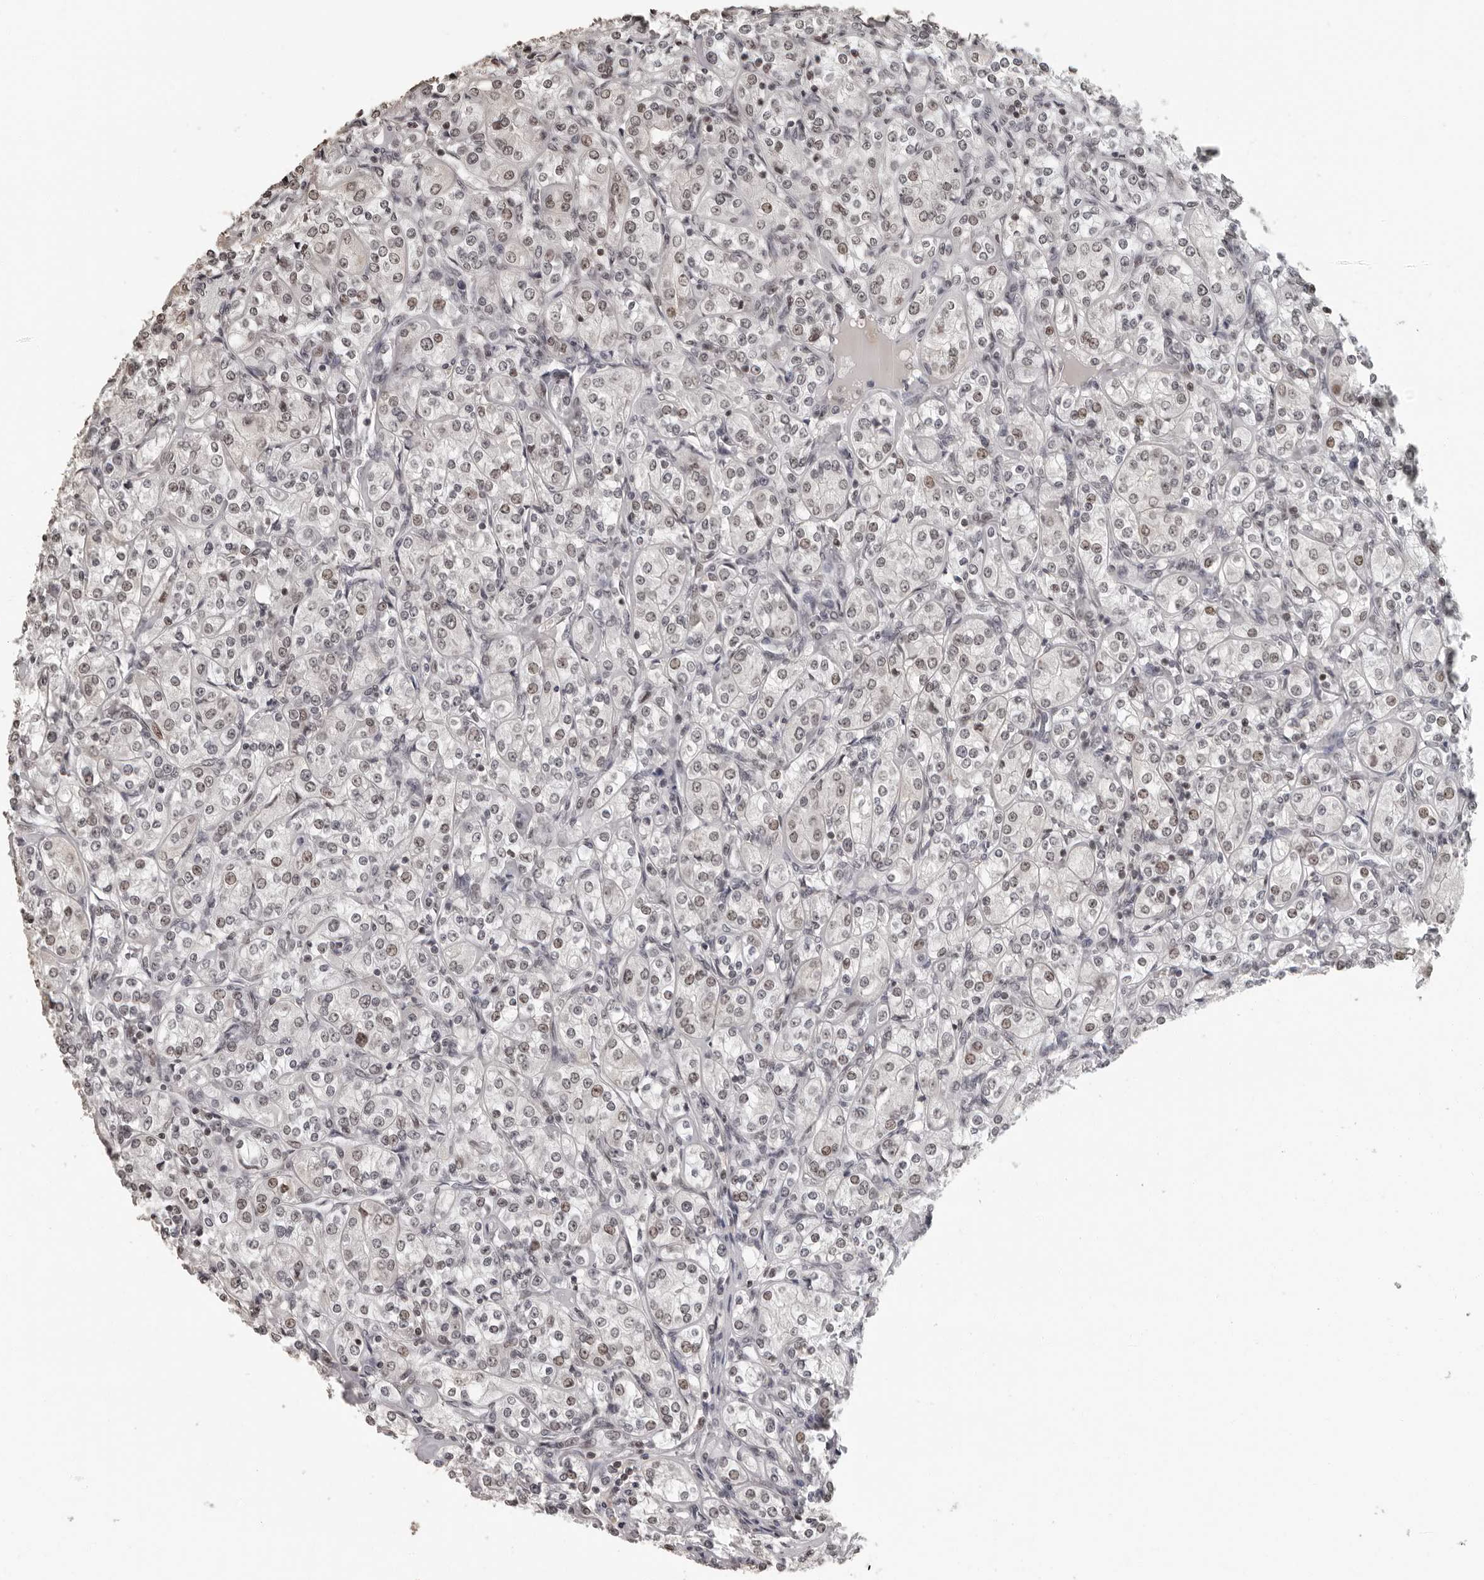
{"staining": {"intensity": "weak", "quantity": "<25%", "location": "nuclear"}, "tissue": "renal cancer", "cell_type": "Tumor cells", "image_type": "cancer", "snomed": [{"axis": "morphology", "description": "Adenocarcinoma, NOS"}, {"axis": "topography", "description": "Kidney"}], "caption": "This is an immunohistochemistry (IHC) photomicrograph of human renal cancer (adenocarcinoma). There is no staining in tumor cells.", "gene": "ORC1", "patient": {"sex": "male", "age": 77}}